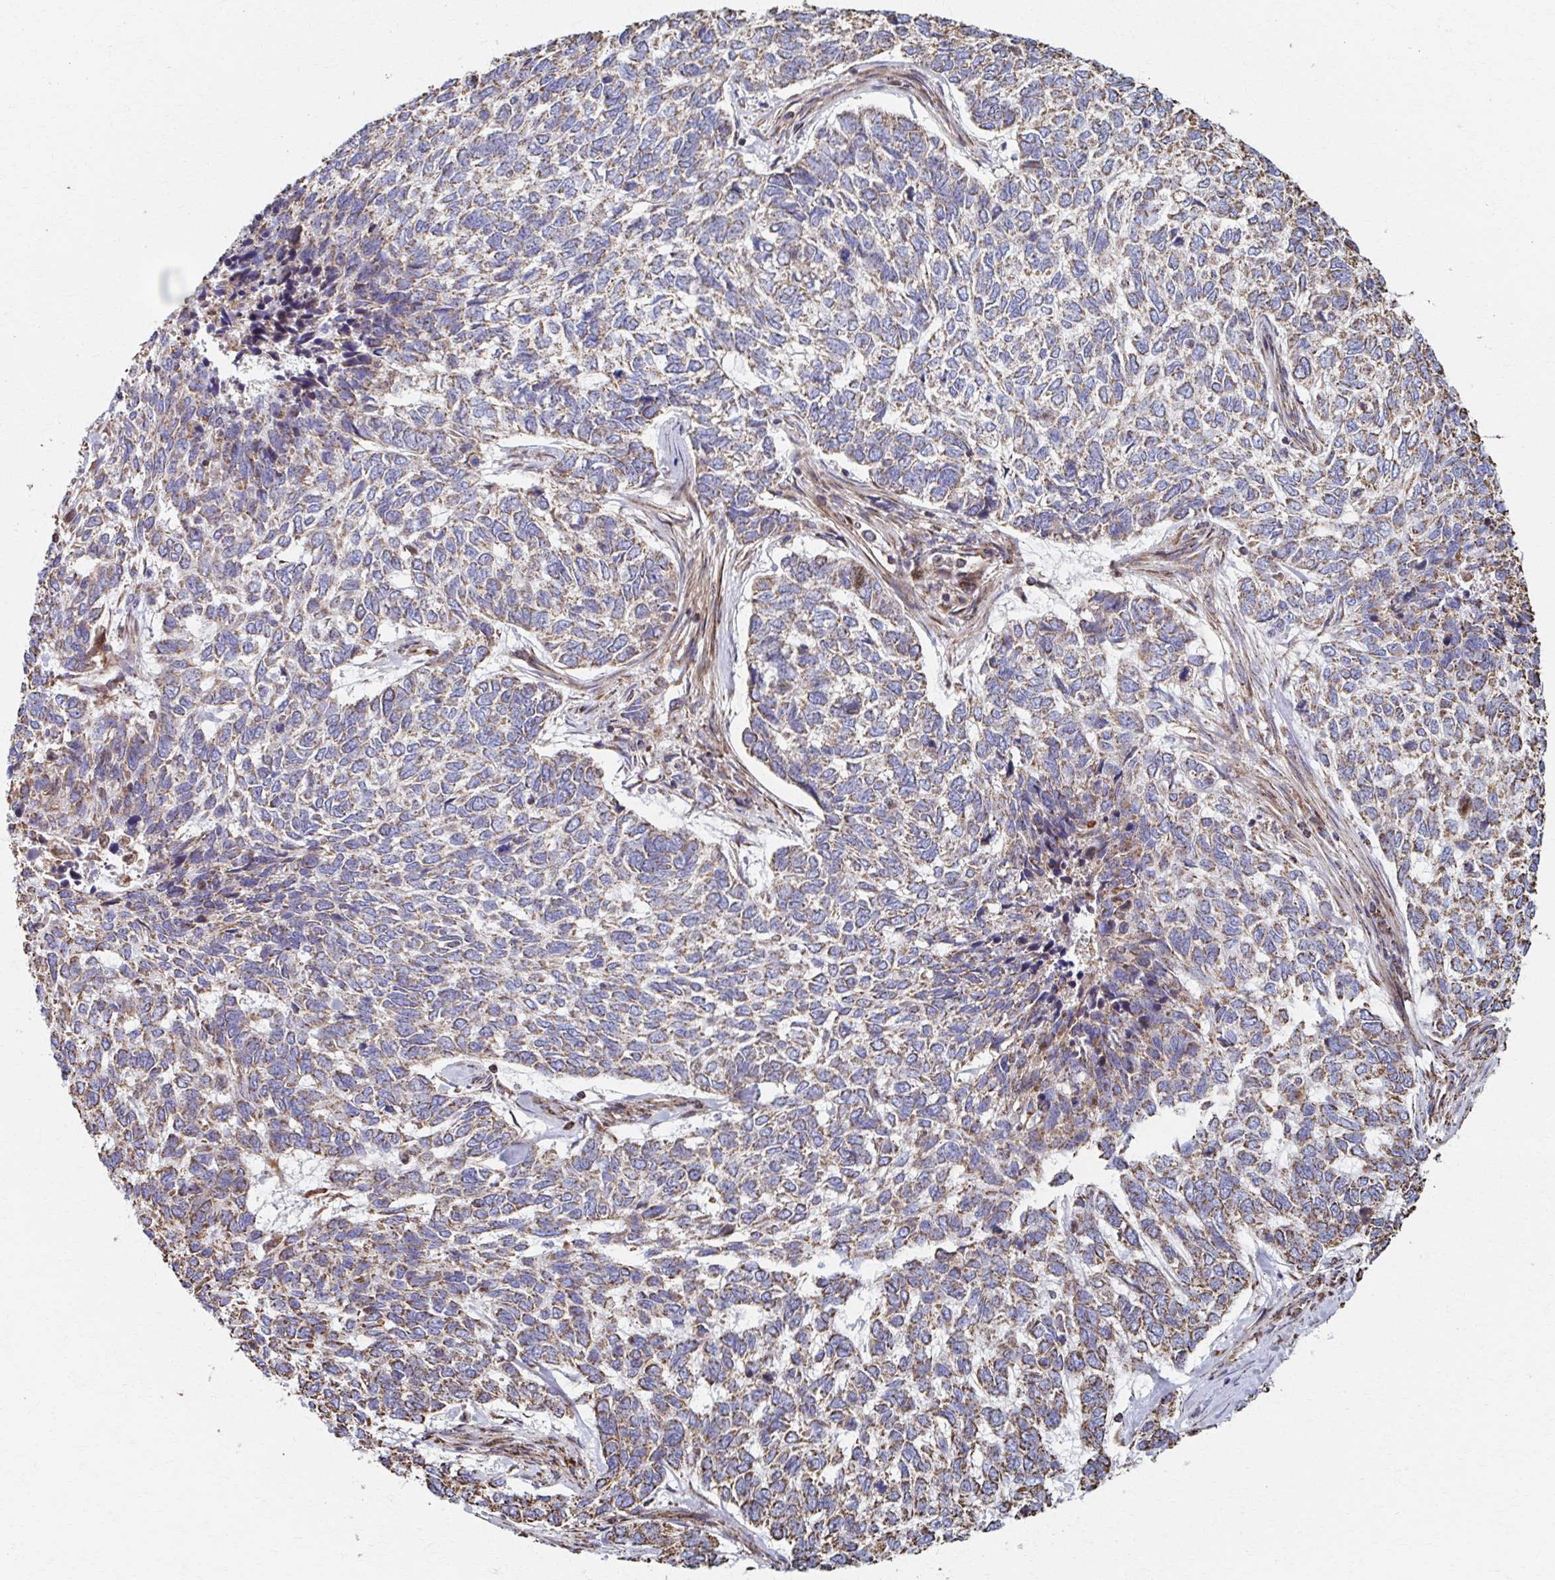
{"staining": {"intensity": "weak", "quantity": "25%-75%", "location": "cytoplasmic/membranous"}, "tissue": "skin cancer", "cell_type": "Tumor cells", "image_type": "cancer", "snomed": [{"axis": "morphology", "description": "Basal cell carcinoma"}, {"axis": "topography", "description": "Skin"}], "caption": "Skin cancer (basal cell carcinoma) stained for a protein displays weak cytoplasmic/membranous positivity in tumor cells. The staining was performed using DAB, with brown indicating positive protein expression. Nuclei are stained blue with hematoxylin.", "gene": "SAT1", "patient": {"sex": "female", "age": 65}}